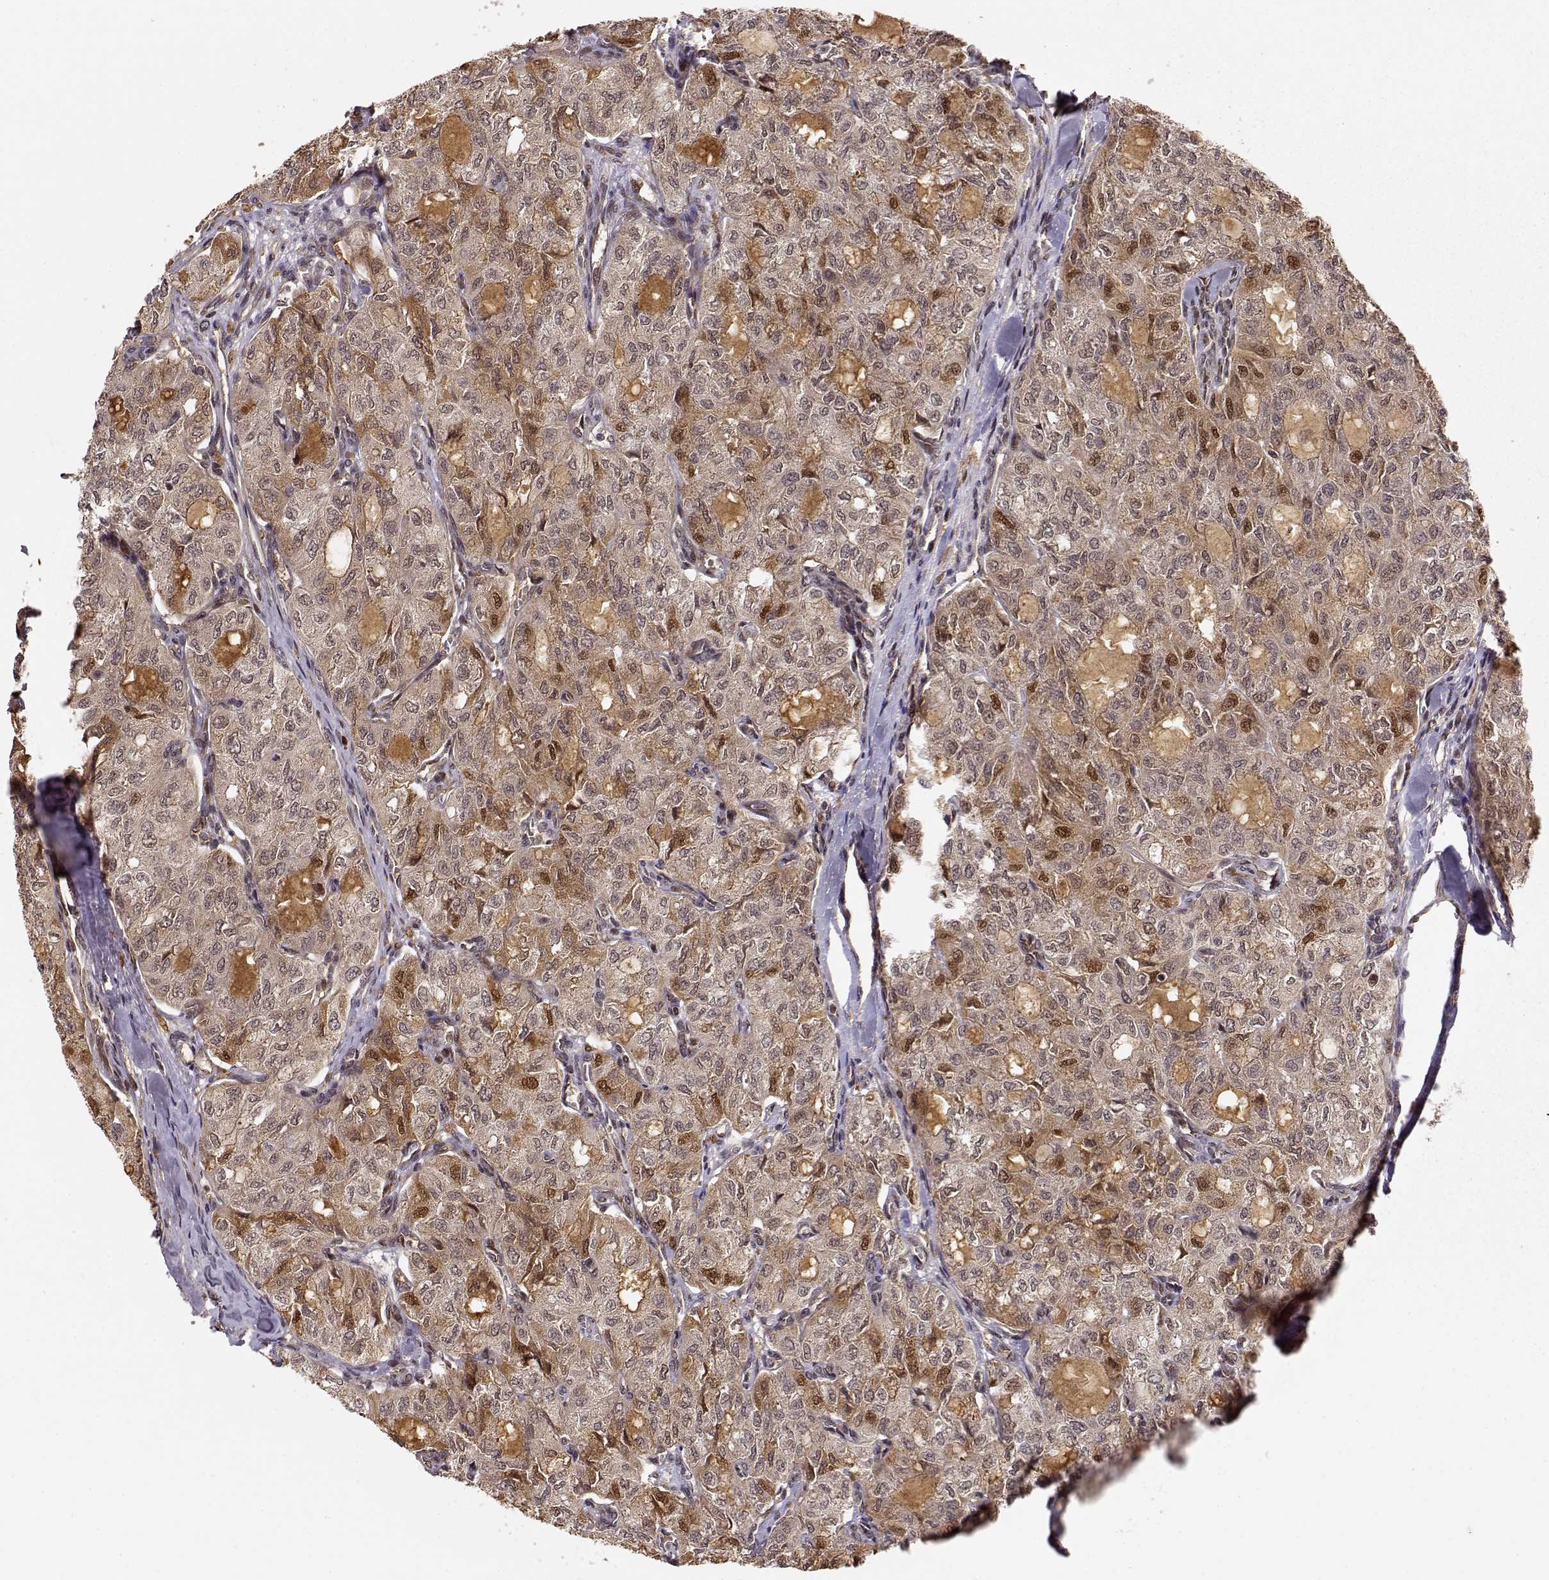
{"staining": {"intensity": "weak", "quantity": ">75%", "location": "cytoplasmic/membranous,nuclear"}, "tissue": "thyroid cancer", "cell_type": "Tumor cells", "image_type": "cancer", "snomed": [{"axis": "morphology", "description": "Follicular adenoma carcinoma, NOS"}, {"axis": "topography", "description": "Thyroid gland"}], "caption": "A low amount of weak cytoplasmic/membranous and nuclear staining is present in about >75% of tumor cells in thyroid cancer tissue. The staining was performed using DAB (3,3'-diaminobenzidine), with brown indicating positive protein expression. Nuclei are stained blue with hematoxylin.", "gene": "MAEA", "patient": {"sex": "male", "age": 75}}